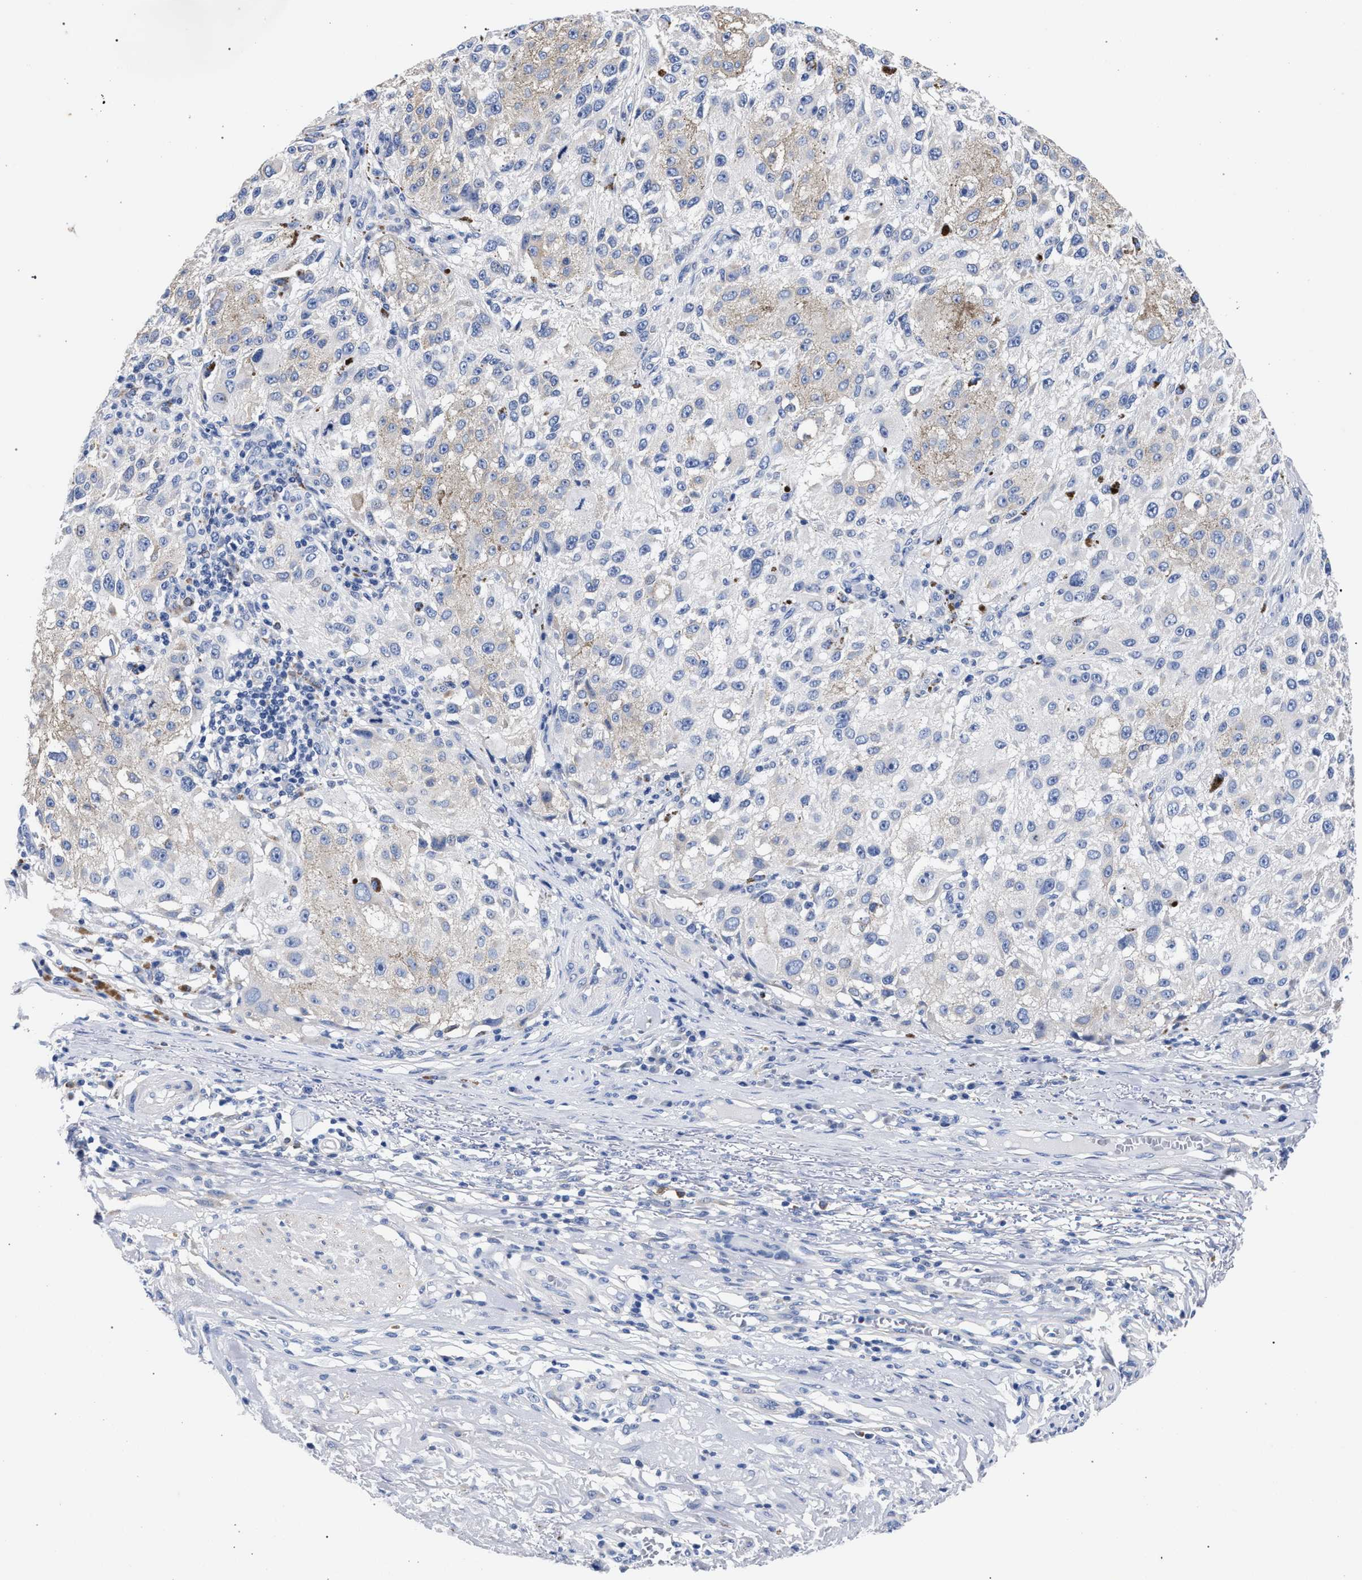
{"staining": {"intensity": "weak", "quantity": "<25%", "location": "cytoplasmic/membranous"}, "tissue": "melanoma", "cell_type": "Tumor cells", "image_type": "cancer", "snomed": [{"axis": "morphology", "description": "Necrosis, NOS"}, {"axis": "morphology", "description": "Malignant melanoma, NOS"}, {"axis": "topography", "description": "Skin"}], "caption": "Immunohistochemical staining of human malignant melanoma exhibits no significant positivity in tumor cells. The staining is performed using DAB (3,3'-diaminobenzidine) brown chromogen with nuclei counter-stained in using hematoxylin.", "gene": "AKAP4", "patient": {"sex": "female", "age": 87}}